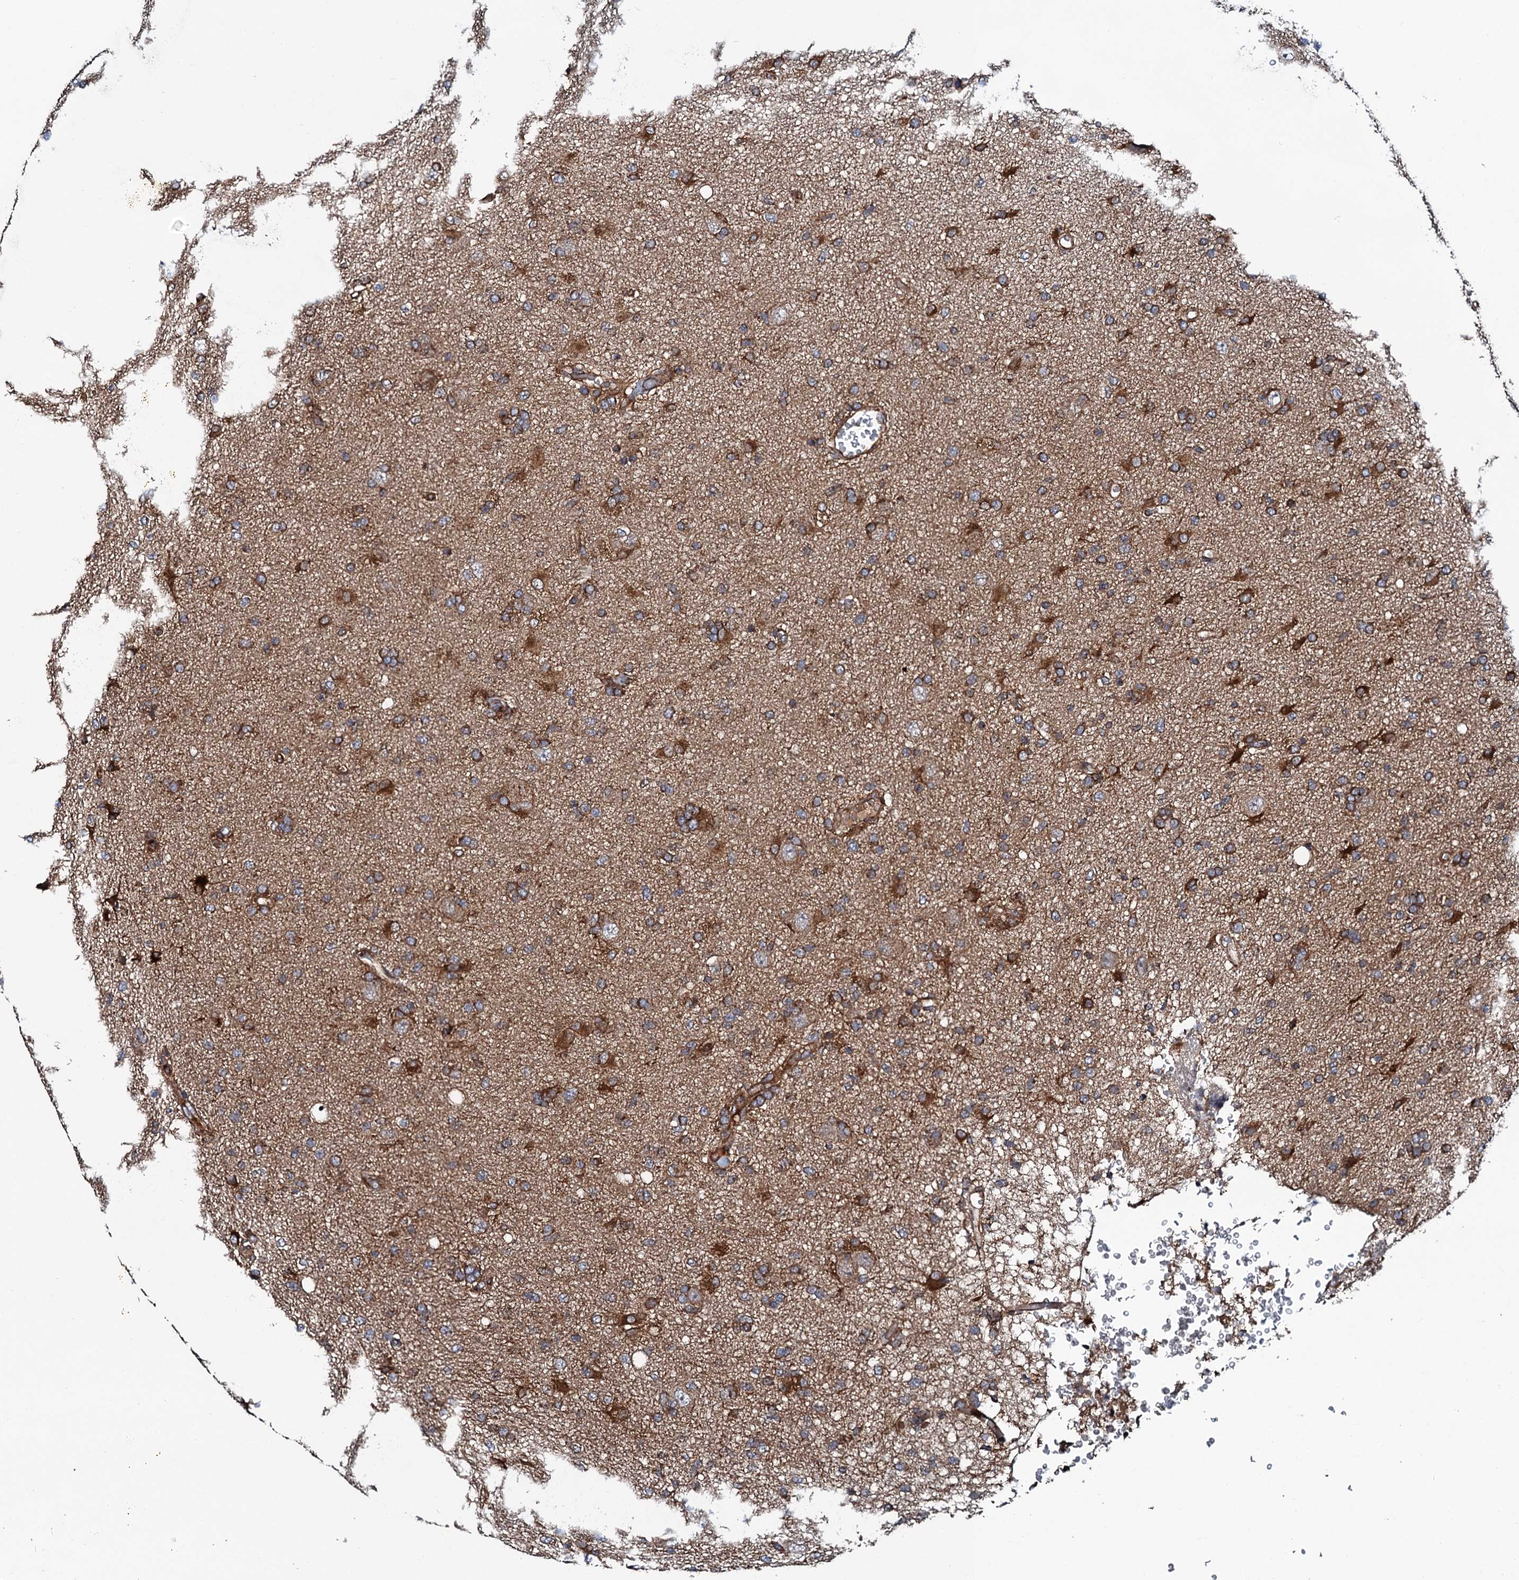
{"staining": {"intensity": "moderate", "quantity": "25%-75%", "location": "cytoplasmic/membranous"}, "tissue": "glioma", "cell_type": "Tumor cells", "image_type": "cancer", "snomed": [{"axis": "morphology", "description": "Glioma, malignant, High grade"}, {"axis": "topography", "description": "Brain"}], "caption": "The image displays a brown stain indicating the presence of a protein in the cytoplasmic/membranous of tumor cells in glioma.", "gene": "NEK1", "patient": {"sex": "female", "age": 57}}